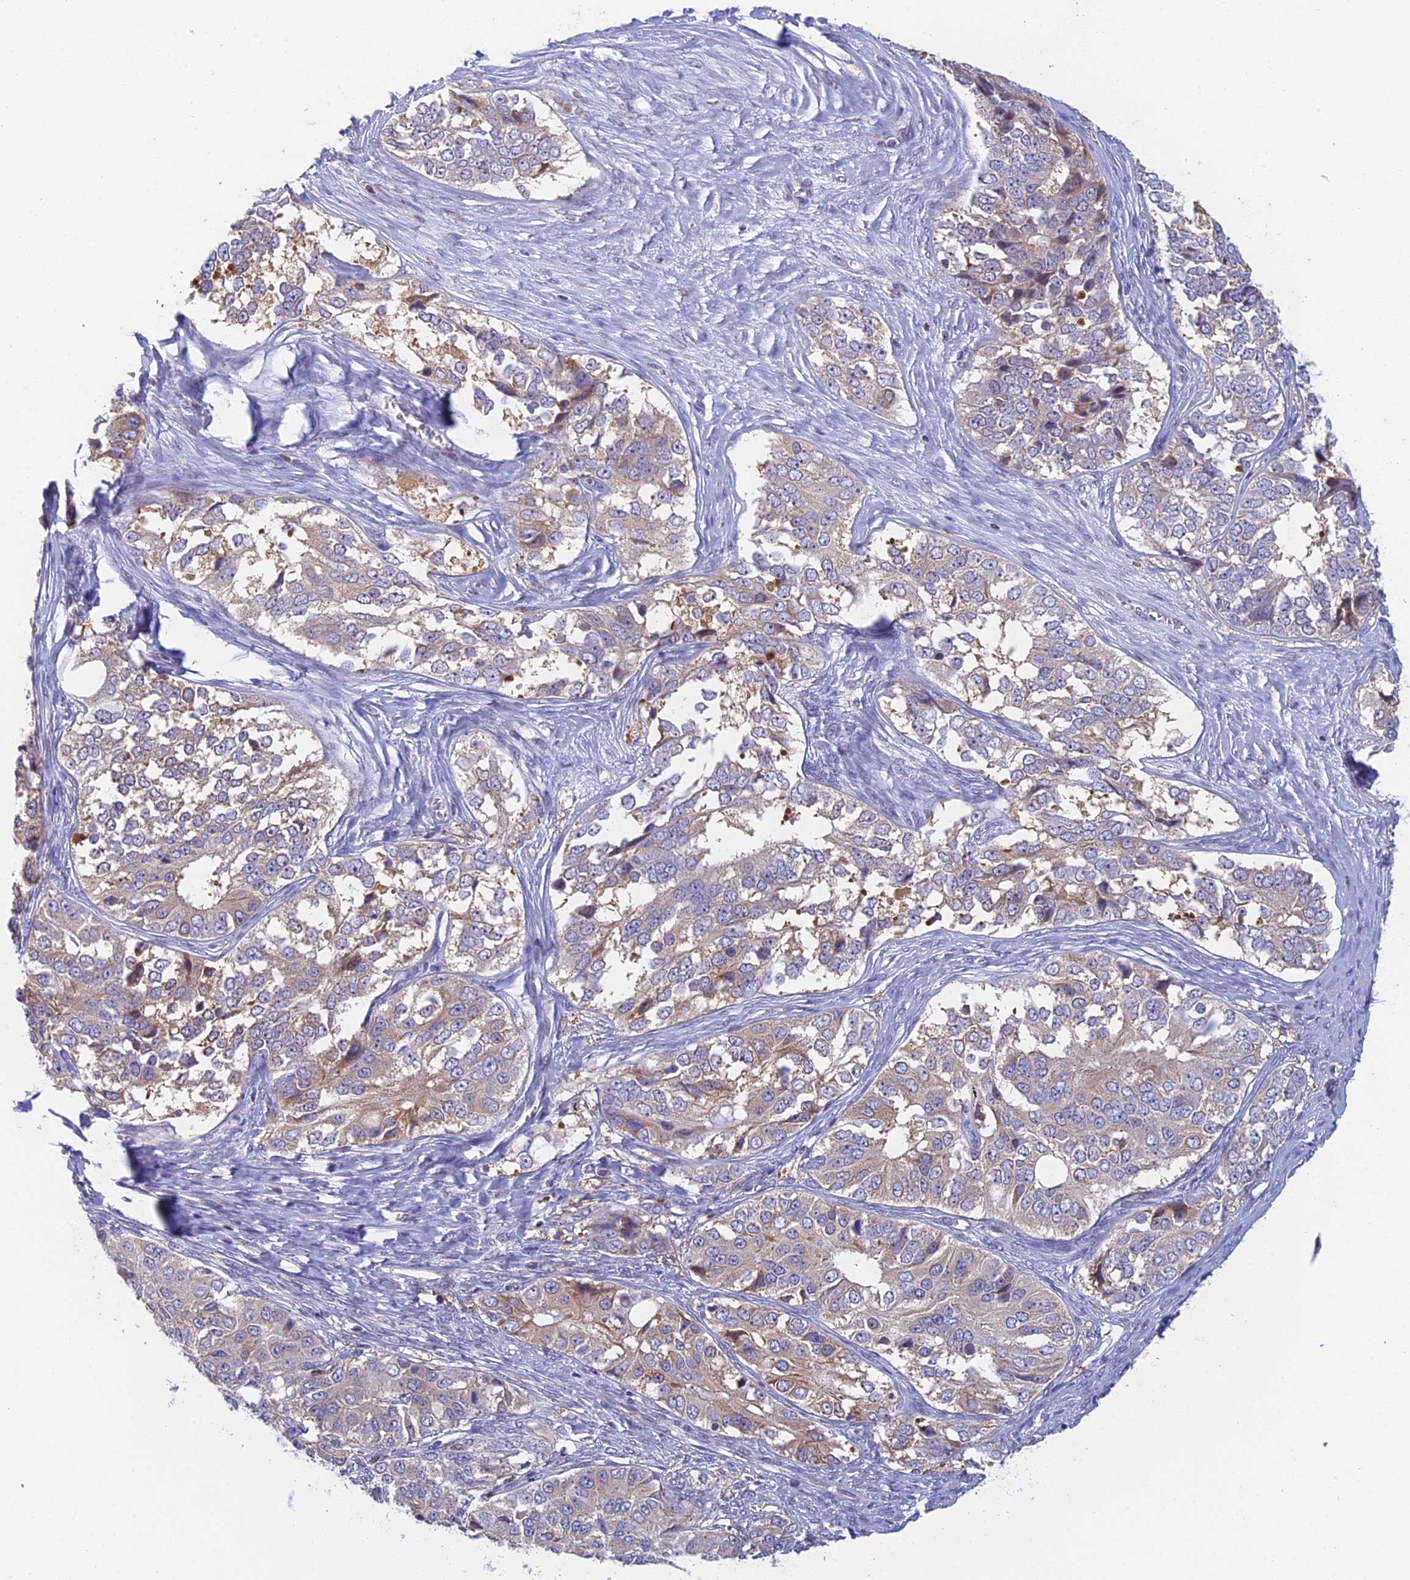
{"staining": {"intensity": "weak", "quantity": "<25%", "location": "cytoplasmic/membranous"}, "tissue": "ovarian cancer", "cell_type": "Tumor cells", "image_type": "cancer", "snomed": [{"axis": "morphology", "description": "Carcinoma, endometroid"}, {"axis": "topography", "description": "Ovary"}], "caption": "A high-resolution histopathology image shows immunohistochemistry (IHC) staining of ovarian cancer (endometroid carcinoma), which demonstrates no significant expression in tumor cells. The staining is performed using DAB brown chromogen with nuclei counter-stained in using hematoxylin.", "gene": "MRPL17", "patient": {"sex": "female", "age": 51}}